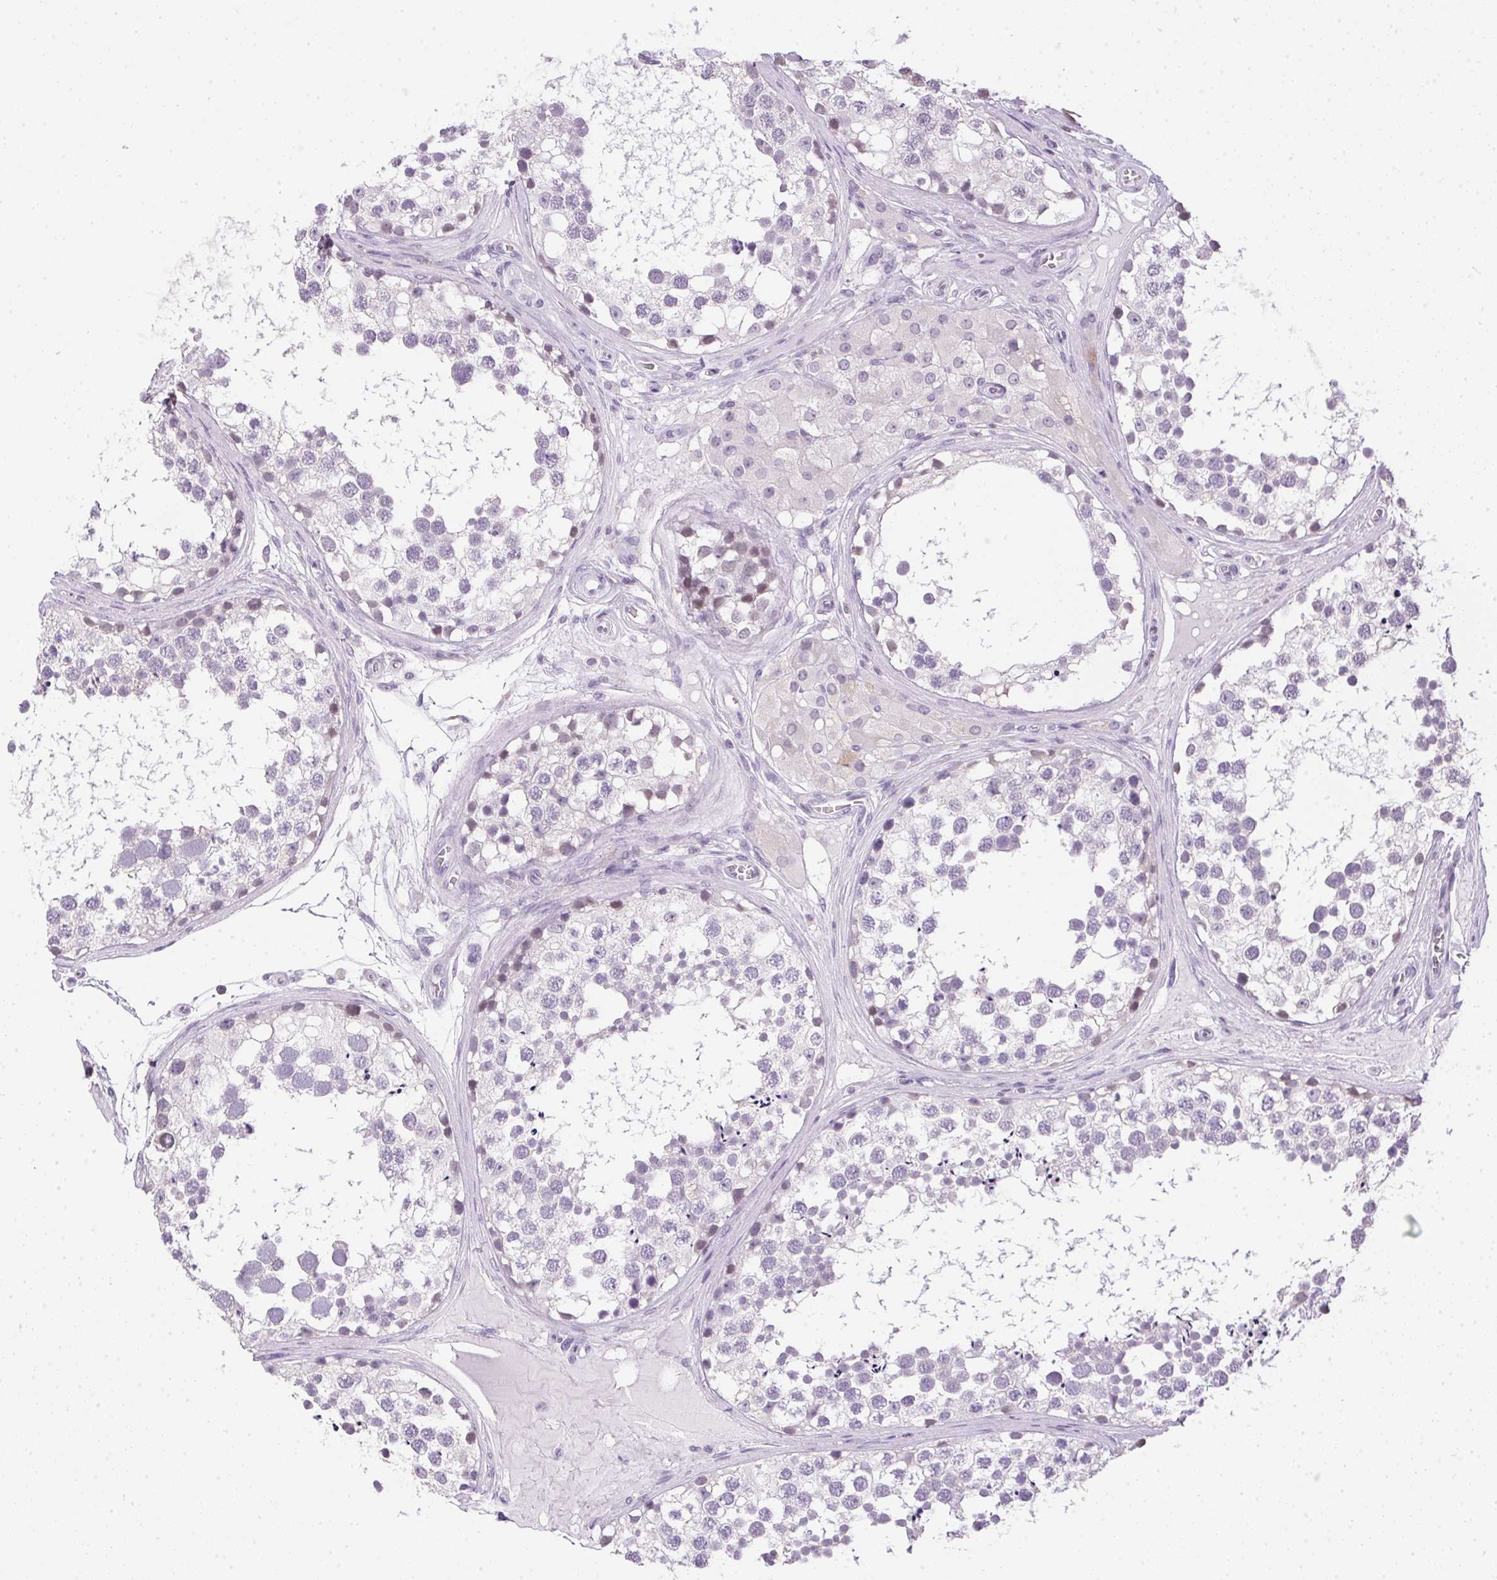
{"staining": {"intensity": "negative", "quantity": "none", "location": "none"}, "tissue": "testis", "cell_type": "Cells in seminiferous ducts", "image_type": "normal", "snomed": [{"axis": "morphology", "description": "Normal tissue, NOS"}, {"axis": "morphology", "description": "Seminoma, NOS"}, {"axis": "topography", "description": "Testis"}], "caption": "A micrograph of testis stained for a protein shows no brown staining in cells in seminiferous ducts.", "gene": "PRL", "patient": {"sex": "male", "age": 65}}